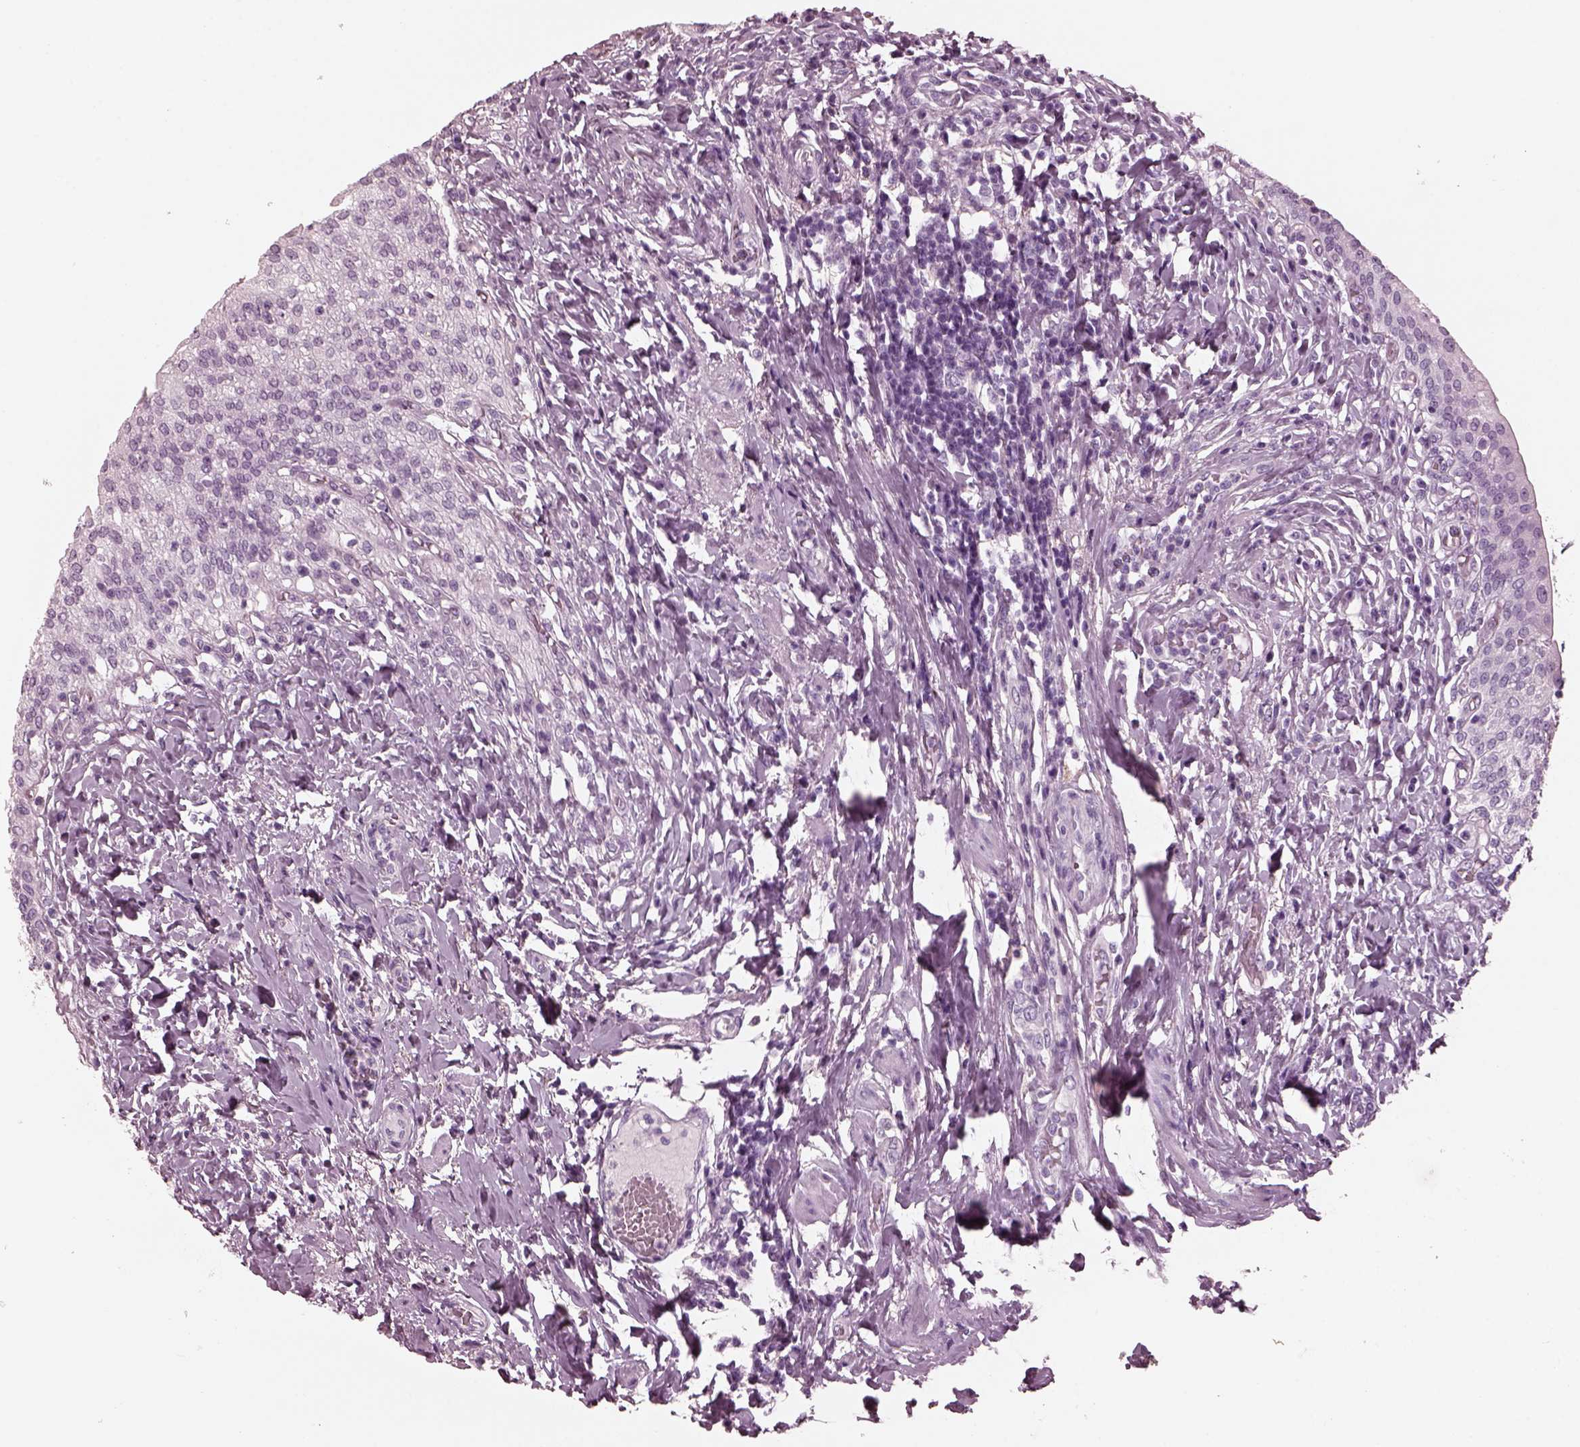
{"staining": {"intensity": "negative", "quantity": "none", "location": "none"}, "tissue": "urinary bladder", "cell_type": "Urothelial cells", "image_type": "normal", "snomed": [{"axis": "morphology", "description": "Normal tissue, NOS"}, {"axis": "morphology", "description": "Inflammation, NOS"}, {"axis": "topography", "description": "Urinary bladder"}], "caption": "Urinary bladder was stained to show a protein in brown. There is no significant staining in urothelial cells. (DAB immunohistochemistry visualized using brightfield microscopy, high magnification).", "gene": "CGA", "patient": {"sex": "male", "age": 64}}